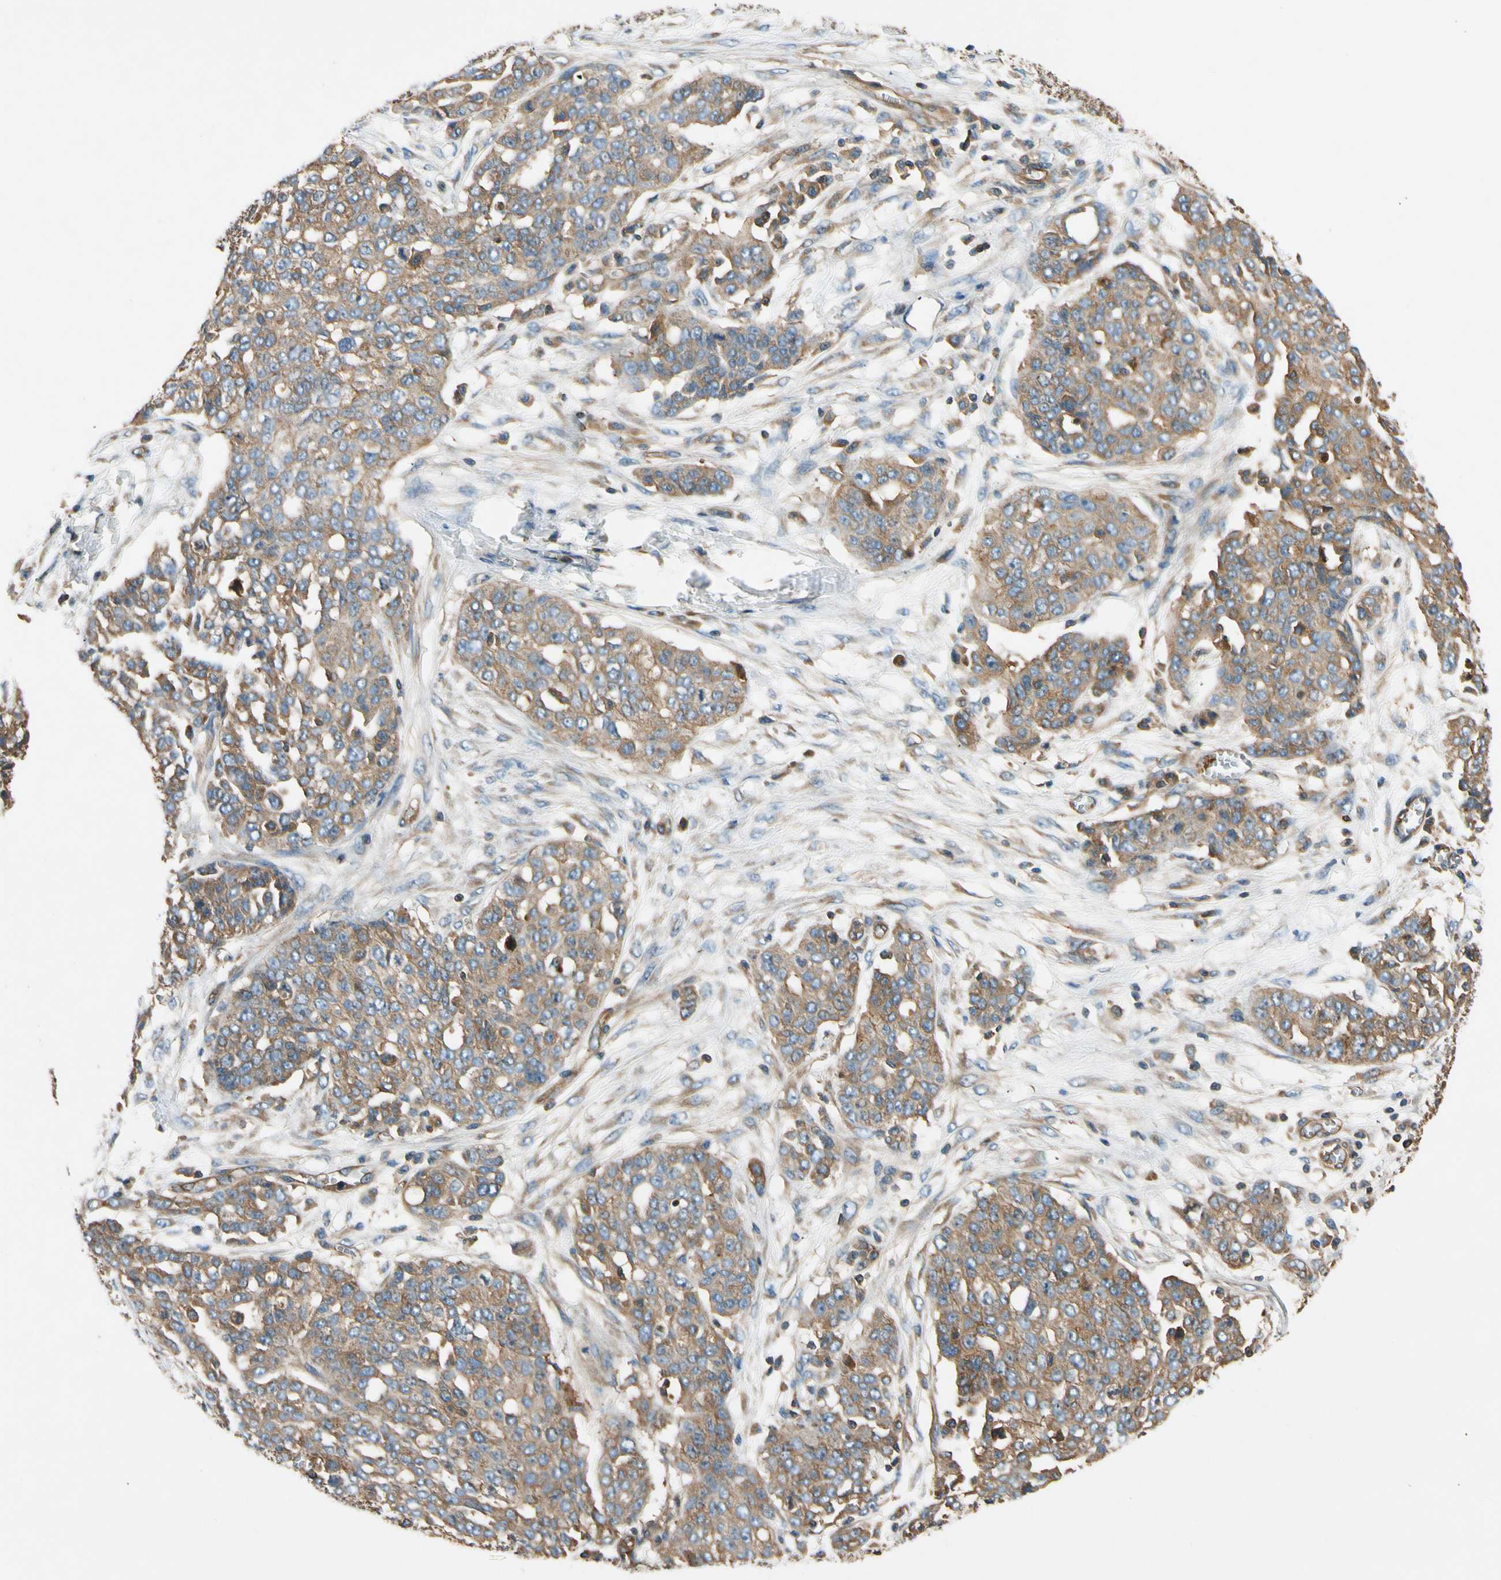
{"staining": {"intensity": "weak", "quantity": ">75%", "location": "cytoplasmic/membranous"}, "tissue": "ovarian cancer", "cell_type": "Tumor cells", "image_type": "cancer", "snomed": [{"axis": "morphology", "description": "Cystadenocarcinoma, serous, NOS"}, {"axis": "topography", "description": "Soft tissue"}, {"axis": "topography", "description": "Ovary"}], "caption": "High-magnification brightfield microscopy of ovarian serous cystadenocarcinoma stained with DAB (brown) and counterstained with hematoxylin (blue). tumor cells exhibit weak cytoplasmic/membranous positivity is appreciated in about>75% of cells. (Brightfield microscopy of DAB IHC at high magnification).", "gene": "TCP11L1", "patient": {"sex": "female", "age": 57}}